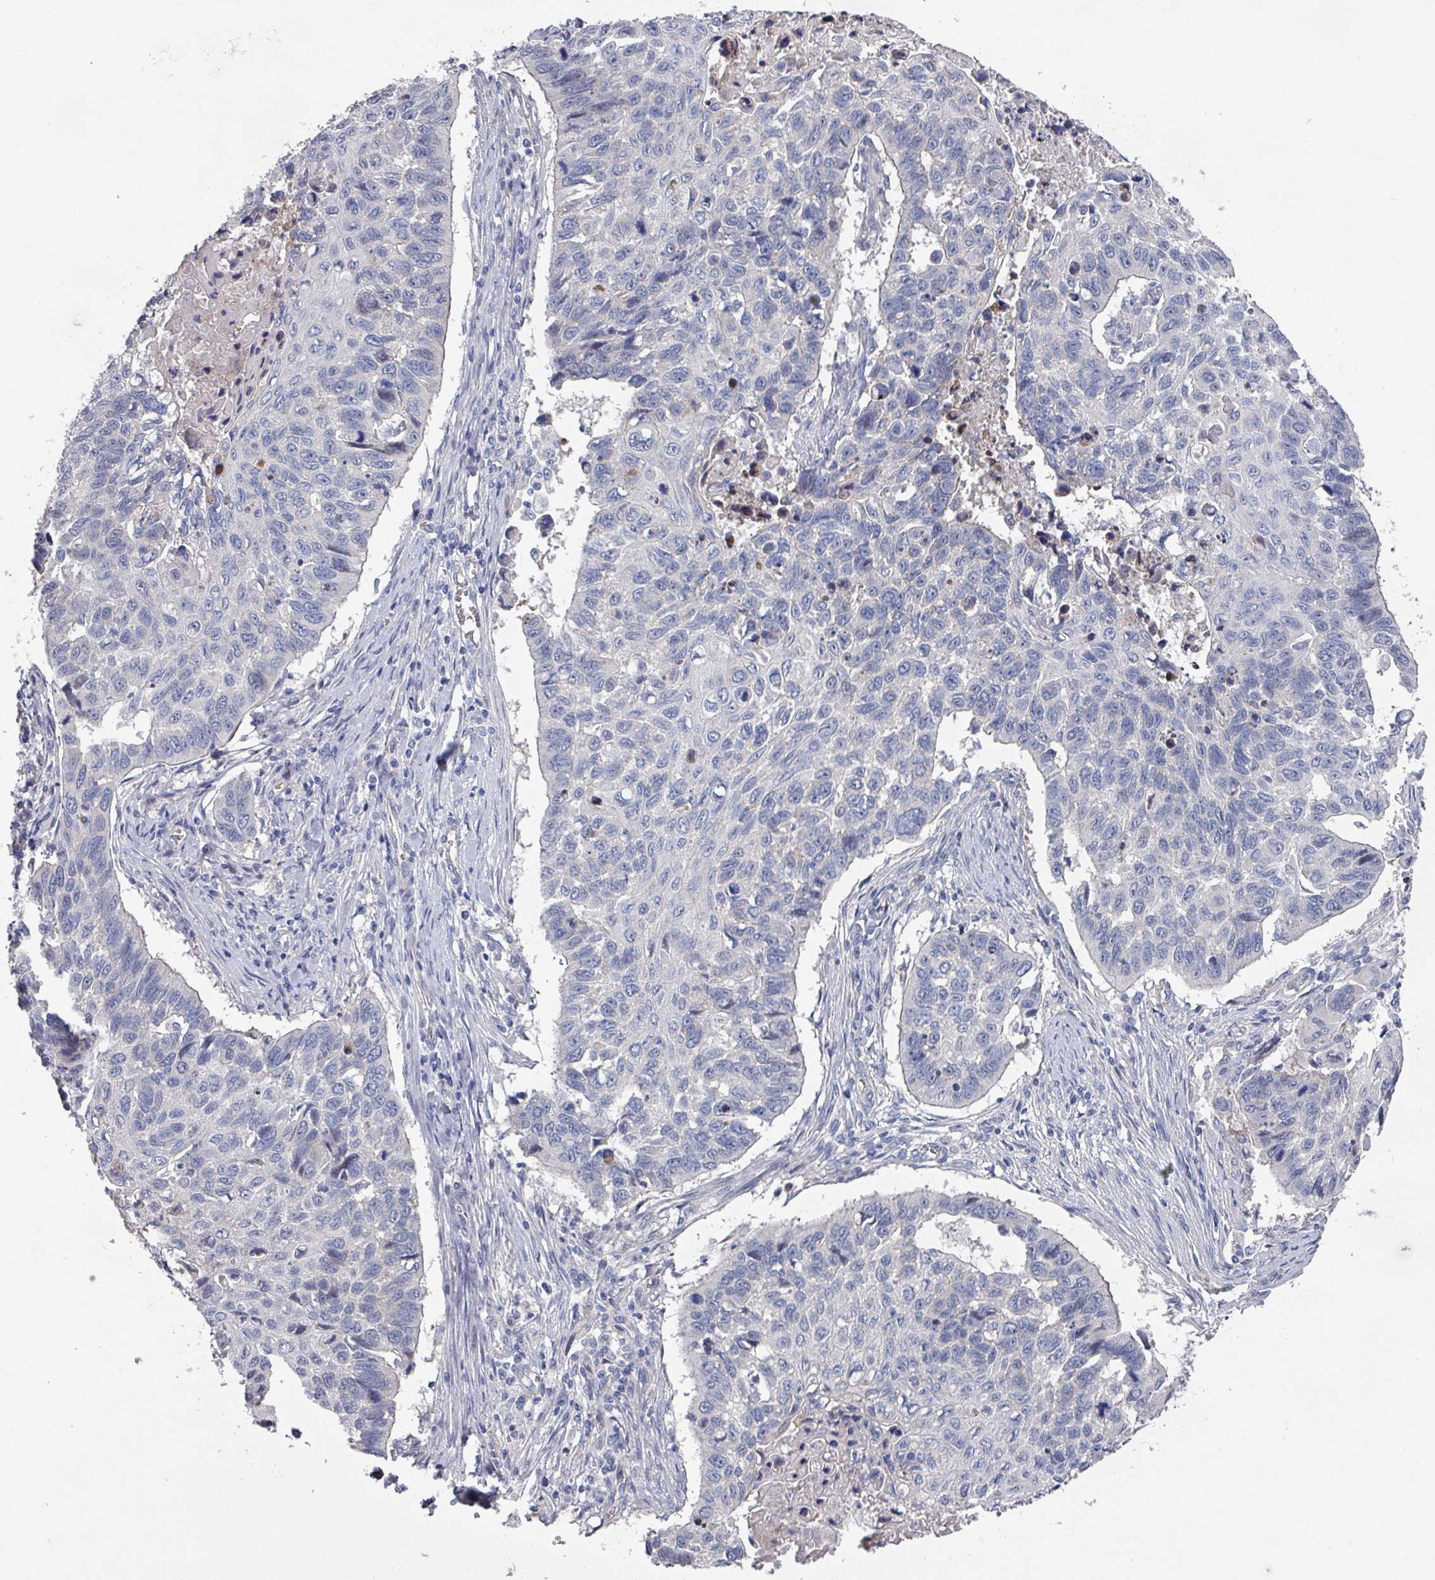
{"staining": {"intensity": "negative", "quantity": "none", "location": "none"}, "tissue": "lung cancer", "cell_type": "Tumor cells", "image_type": "cancer", "snomed": [{"axis": "morphology", "description": "Squamous cell carcinoma, NOS"}, {"axis": "topography", "description": "Lung"}], "caption": "An immunohistochemistry (IHC) image of lung squamous cell carcinoma is shown. There is no staining in tumor cells of lung squamous cell carcinoma.", "gene": "EFL1", "patient": {"sex": "male", "age": 62}}